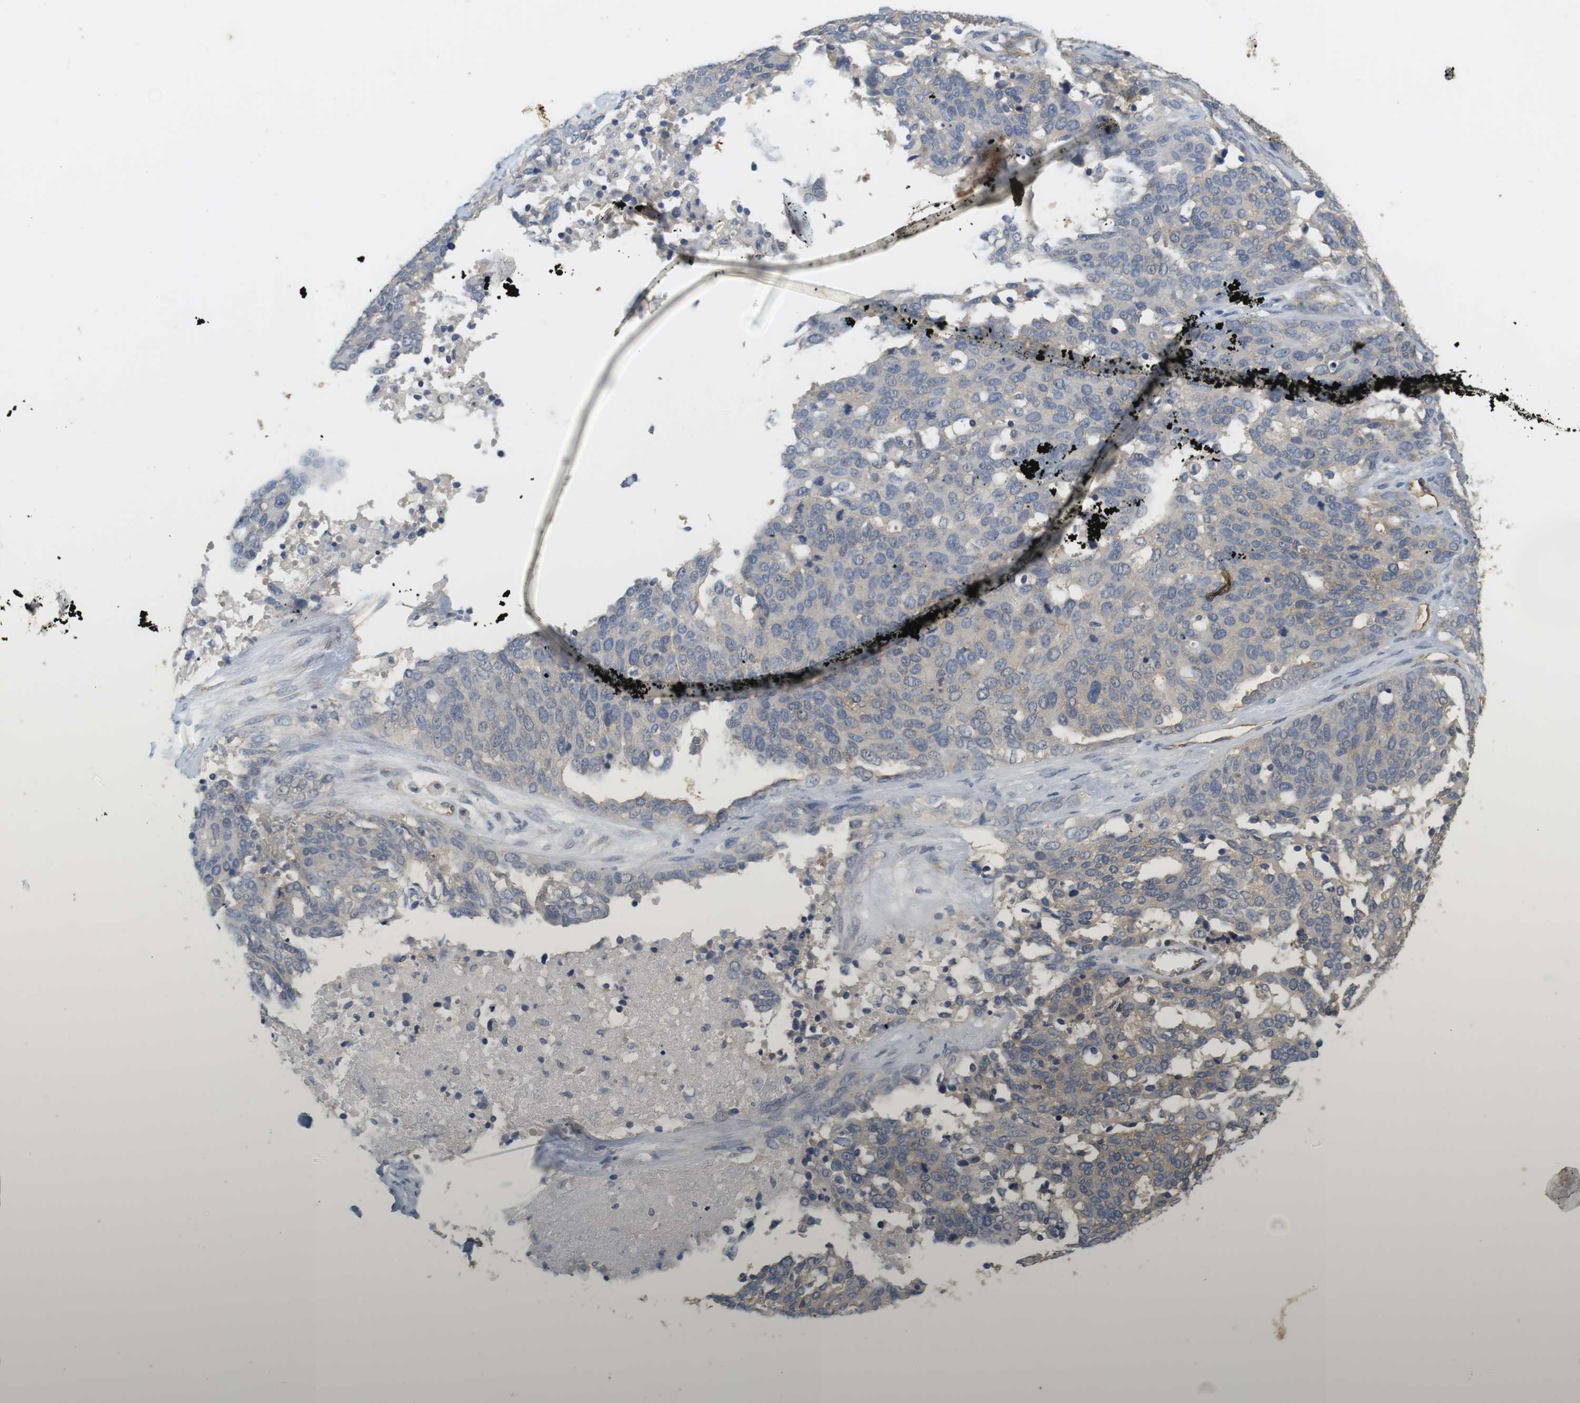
{"staining": {"intensity": "negative", "quantity": "none", "location": "none"}, "tissue": "ovarian cancer", "cell_type": "Tumor cells", "image_type": "cancer", "snomed": [{"axis": "morphology", "description": "Cystadenocarcinoma, serous, NOS"}, {"axis": "topography", "description": "Ovary"}], "caption": "The immunohistochemistry histopathology image has no significant positivity in tumor cells of ovarian serous cystadenocarcinoma tissue. (DAB (3,3'-diaminobenzidine) IHC visualized using brightfield microscopy, high magnification).", "gene": "OSR1", "patient": {"sex": "female", "age": 44}}